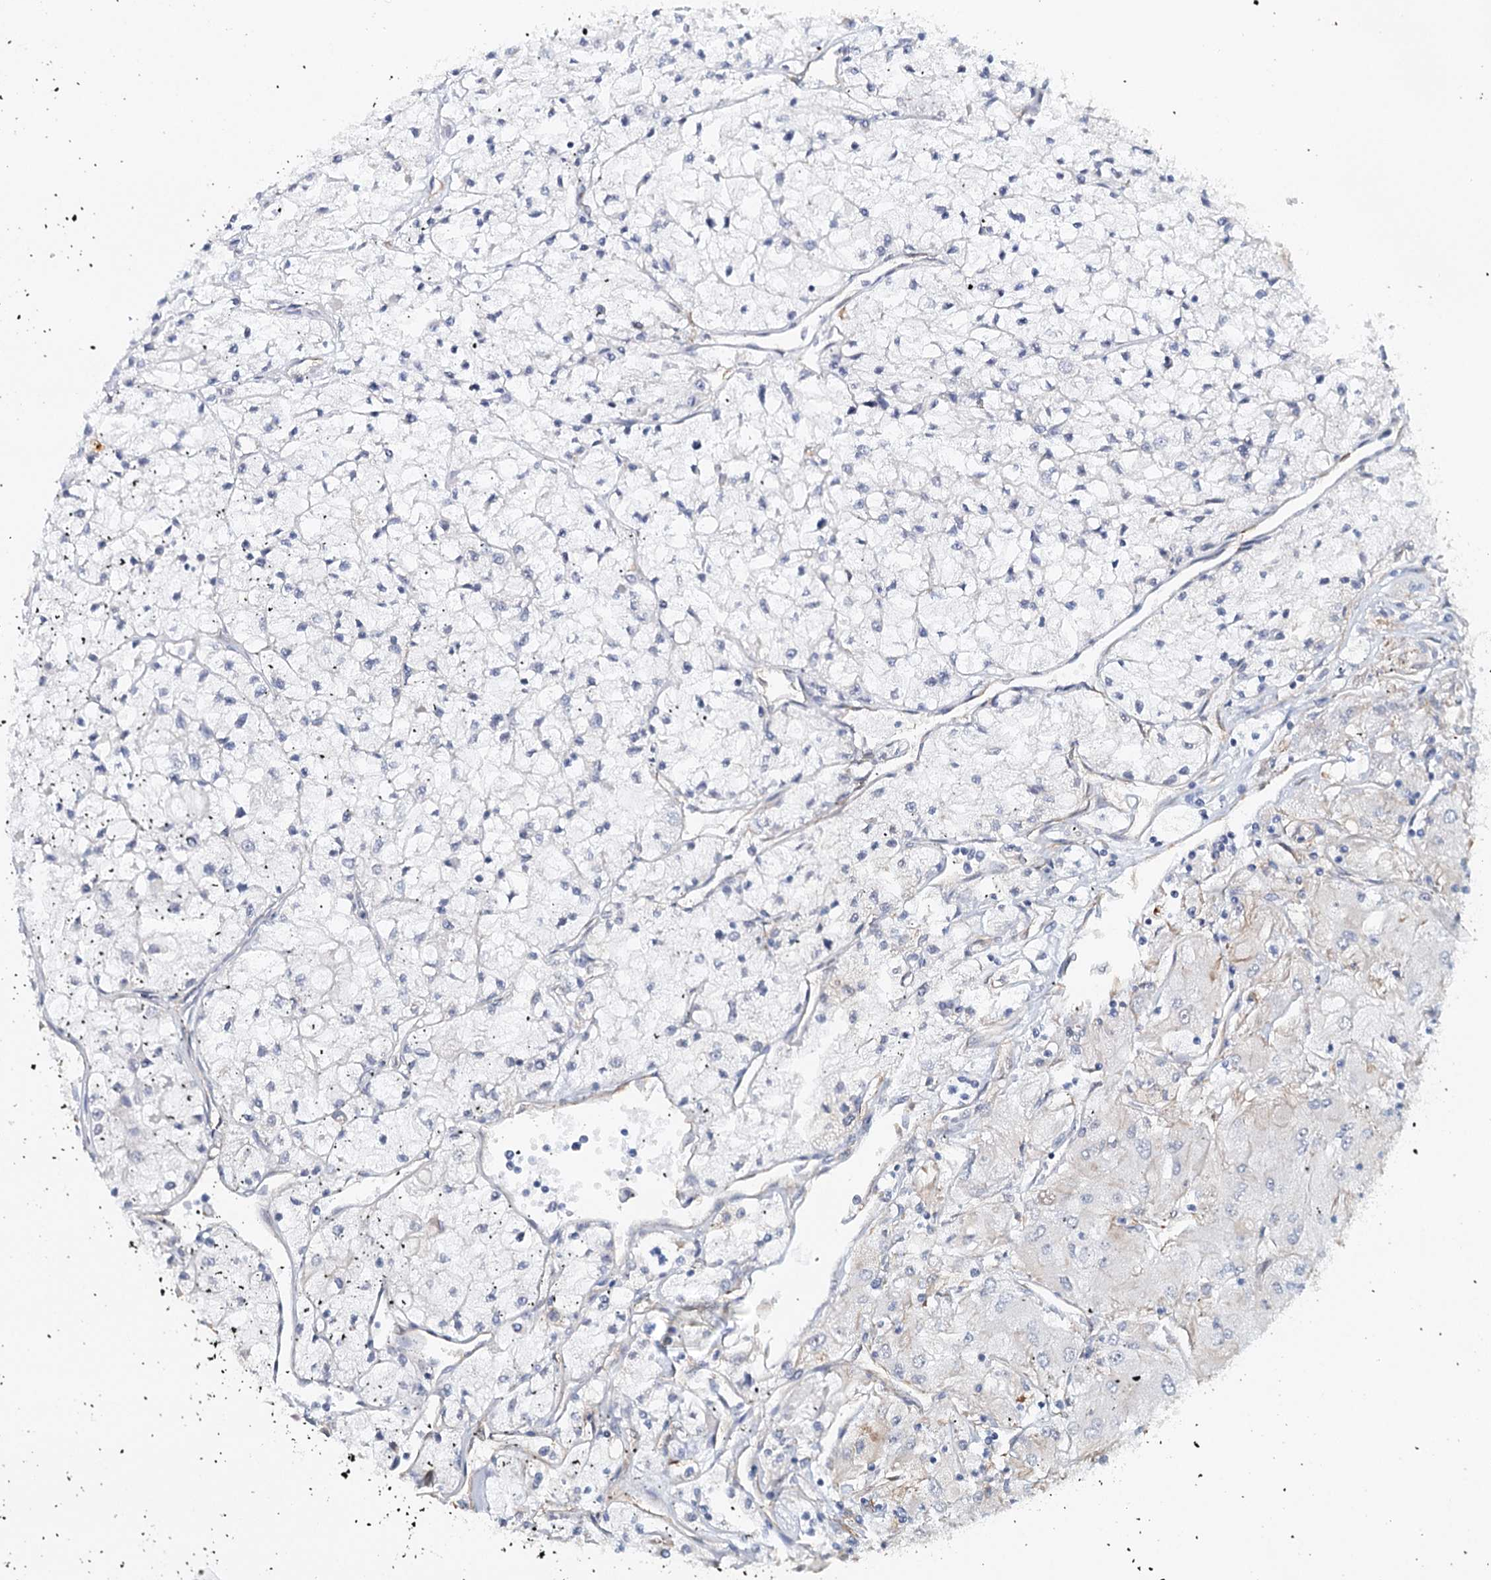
{"staining": {"intensity": "negative", "quantity": "none", "location": "none"}, "tissue": "renal cancer", "cell_type": "Tumor cells", "image_type": "cancer", "snomed": [{"axis": "morphology", "description": "Adenocarcinoma, NOS"}, {"axis": "topography", "description": "Kidney"}], "caption": "DAB (3,3'-diaminobenzidine) immunohistochemical staining of human renal cancer demonstrates no significant staining in tumor cells.", "gene": "SYNPO", "patient": {"sex": "male", "age": 80}}